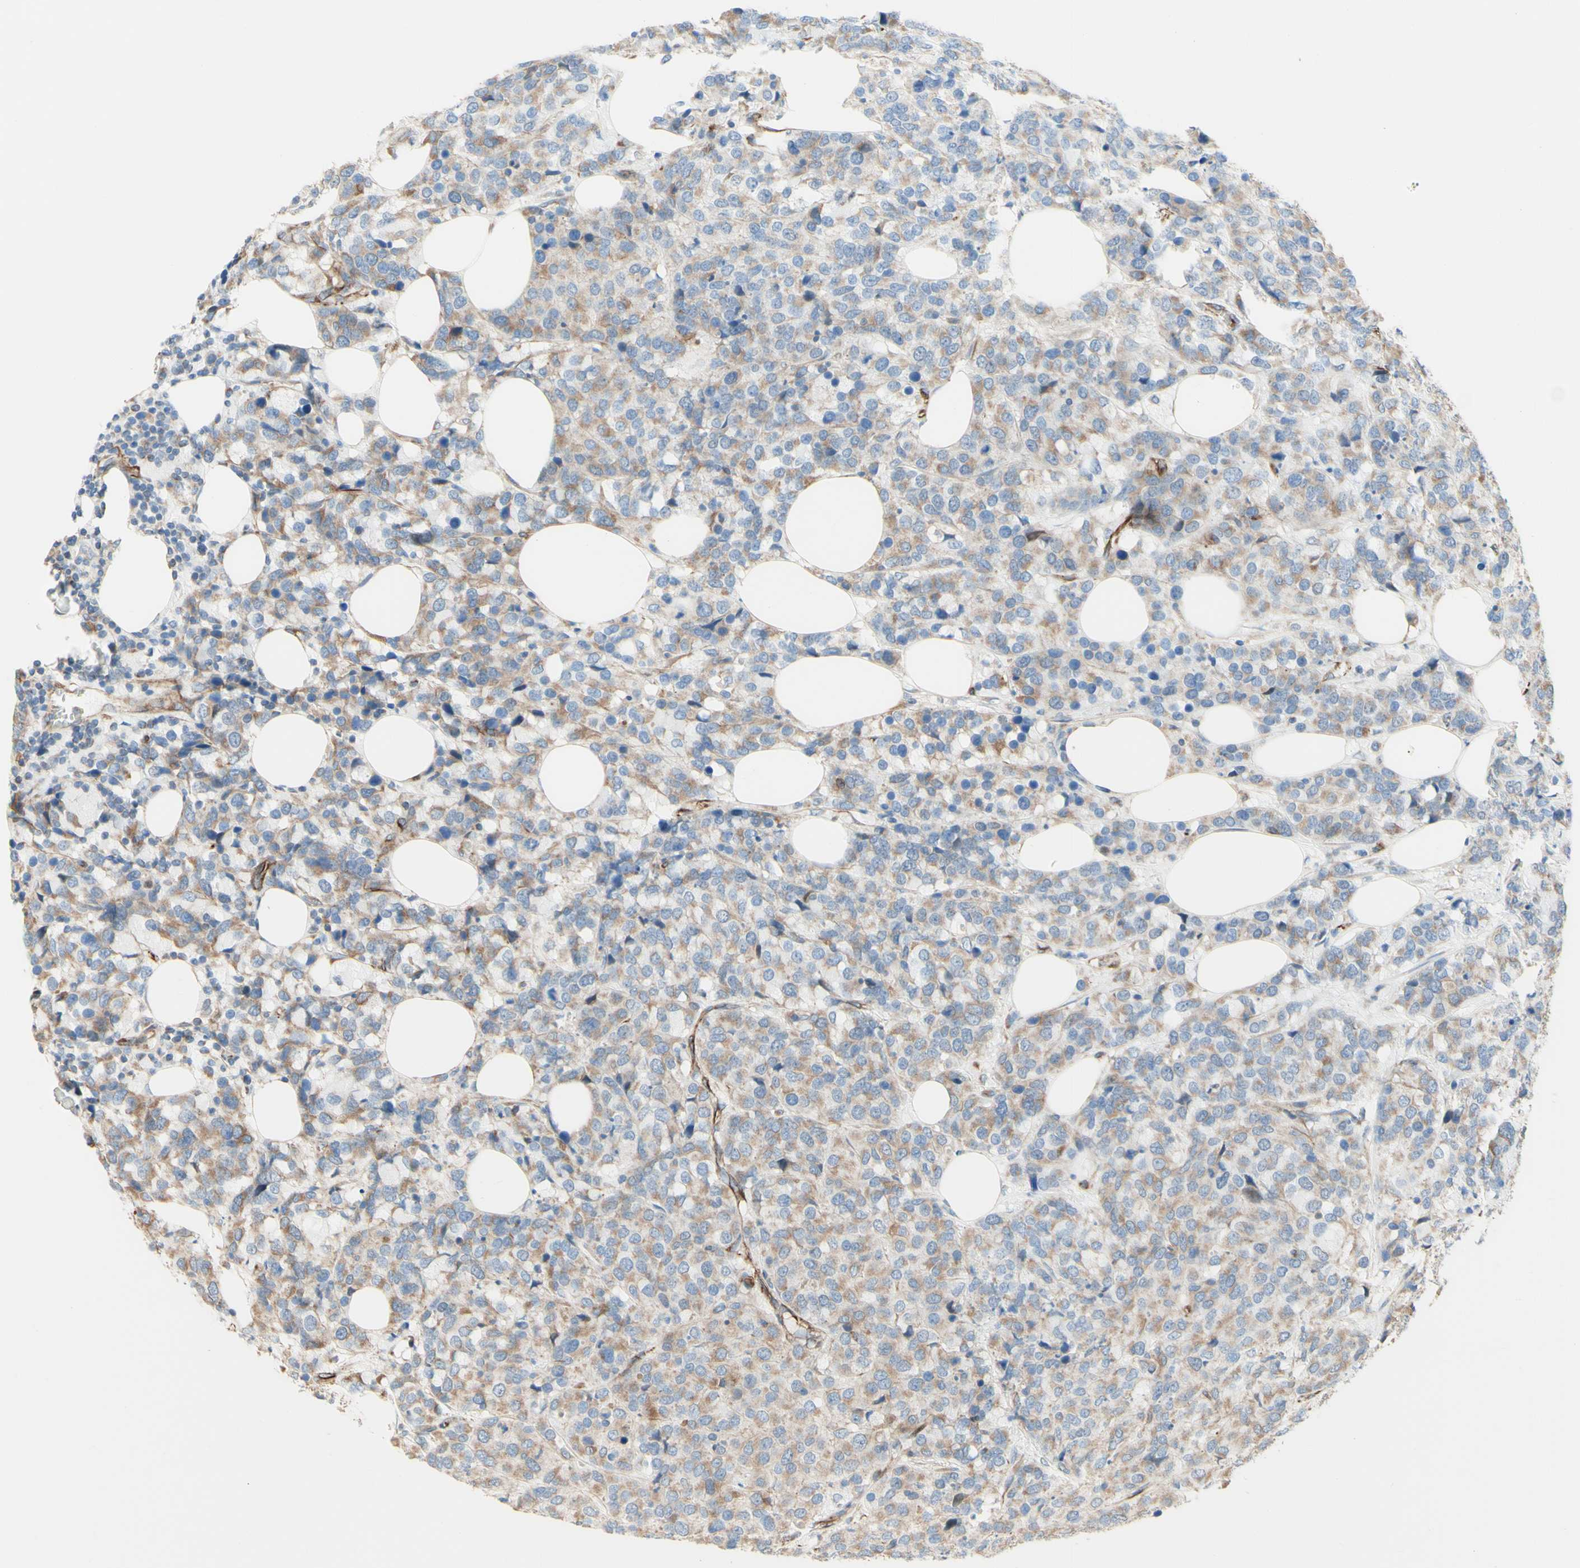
{"staining": {"intensity": "weak", "quantity": ">75%", "location": "cytoplasmic/membranous"}, "tissue": "breast cancer", "cell_type": "Tumor cells", "image_type": "cancer", "snomed": [{"axis": "morphology", "description": "Lobular carcinoma"}, {"axis": "topography", "description": "Breast"}], "caption": "Immunohistochemistry (IHC) staining of lobular carcinoma (breast), which displays low levels of weak cytoplasmic/membranous staining in approximately >75% of tumor cells indicating weak cytoplasmic/membranous protein expression. The staining was performed using DAB (3,3'-diaminobenzidine) (brown) for protein detection and nuclei were counterstained in hematoxylin (blue).", "gene": "ENDOD1", "patient": {"sex": "female", "age": 59}}